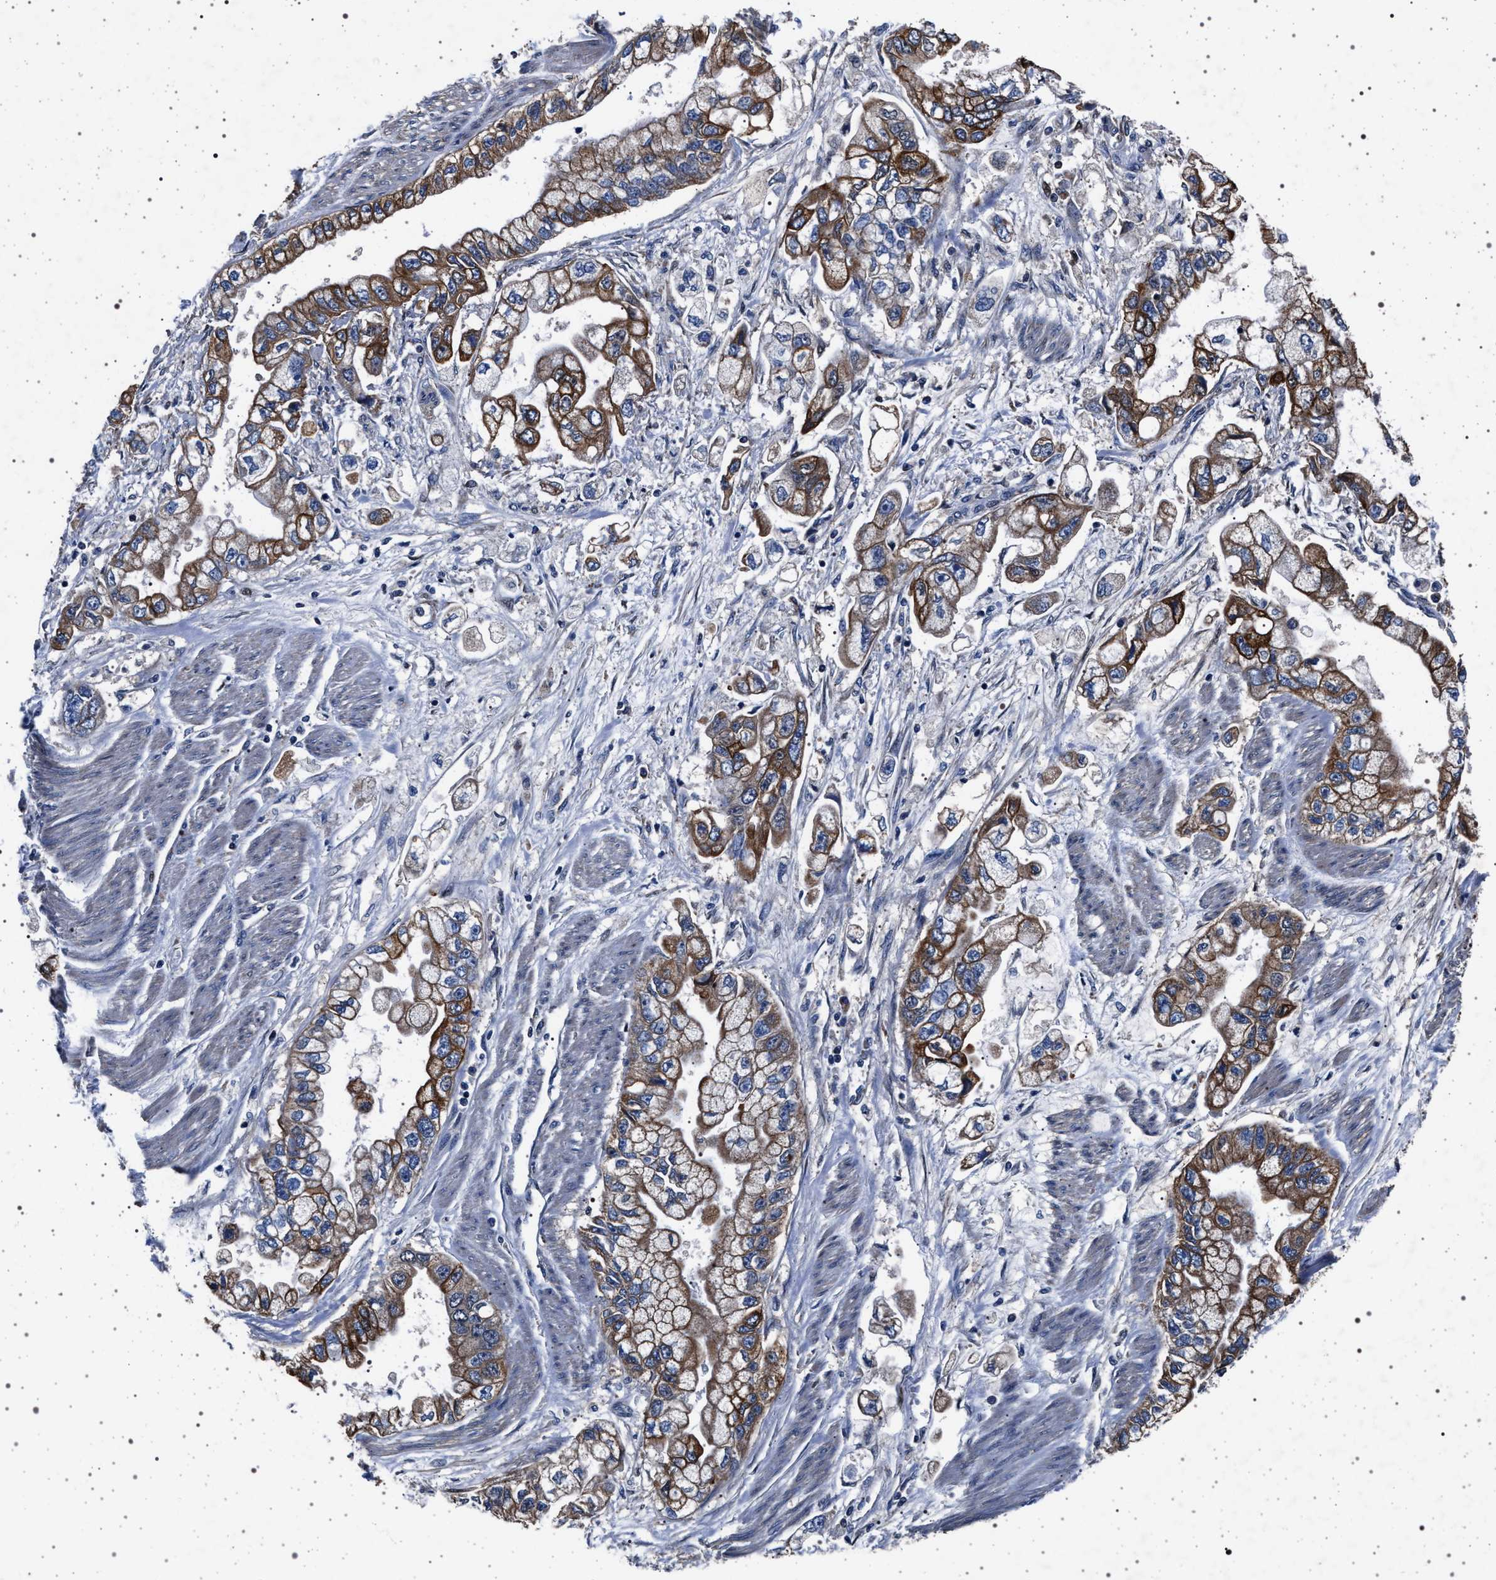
{"staining": {"intensity": "moderate", "quantity": ">75%", "location": "cytoplasmic/membranous"}, "tissue": "stomach cancer", "cell_type": "Tumor cells", "image_type": "cancer", "snomed": [{"axis": "morphology", "description": "Normal tissue, NOS"}, {"axis": "morphology", "description": "Adenocarcinoma, NOS"}, {"axis": "topography", "description": "Stomach"}], "caption": "Human stomach adenocarcinoma stained with a protein marker exhibits moderate staining in tumor cells.", "gene": "MAP3K2", "patient": {"sex": "male", "age": 62}}